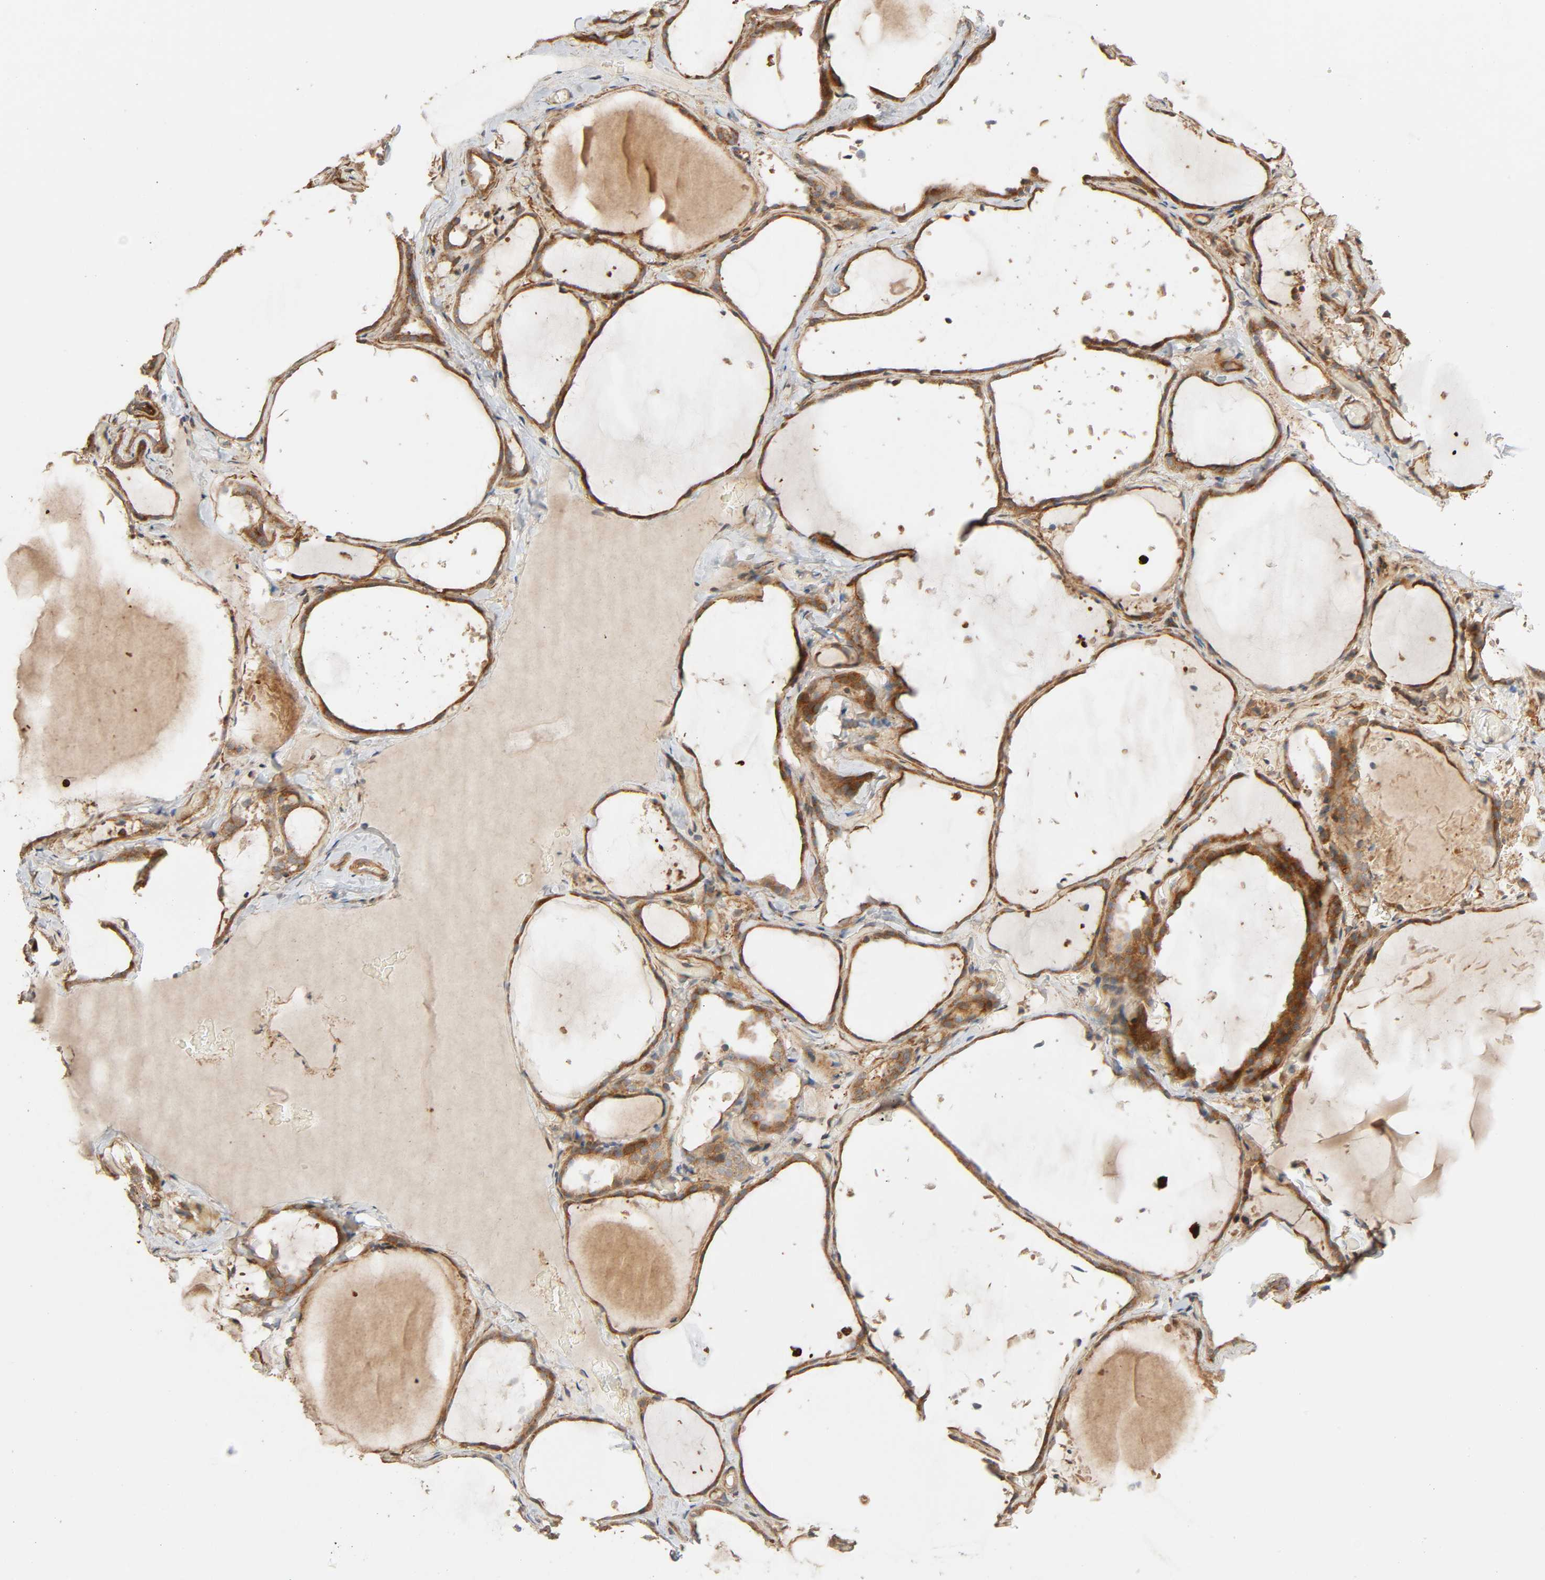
{"staining": {"intensity": "moderate", "quantity": ">75%", "location": "cytoplasmic/membranous"}, "tissue": "thyroid gland", "cell_type": "Glandular cells", "image_type": "normal", "snomed": [{"axis": "morphology", "description": "Normal tissue, NOS"}, {"axis": "topography", "description": "Thyroid gland"}], "caption": "Normal thyroid gland was stained to show a protein in brown. There is medium levels of moderate cytoplasmic/membranous positivity in about >75% of glandular cells. The protein is shown in brown color, while the nuclei are stained blue.", "gene": "SGSM1", "patient": {"sex": "female", "age": 22}}